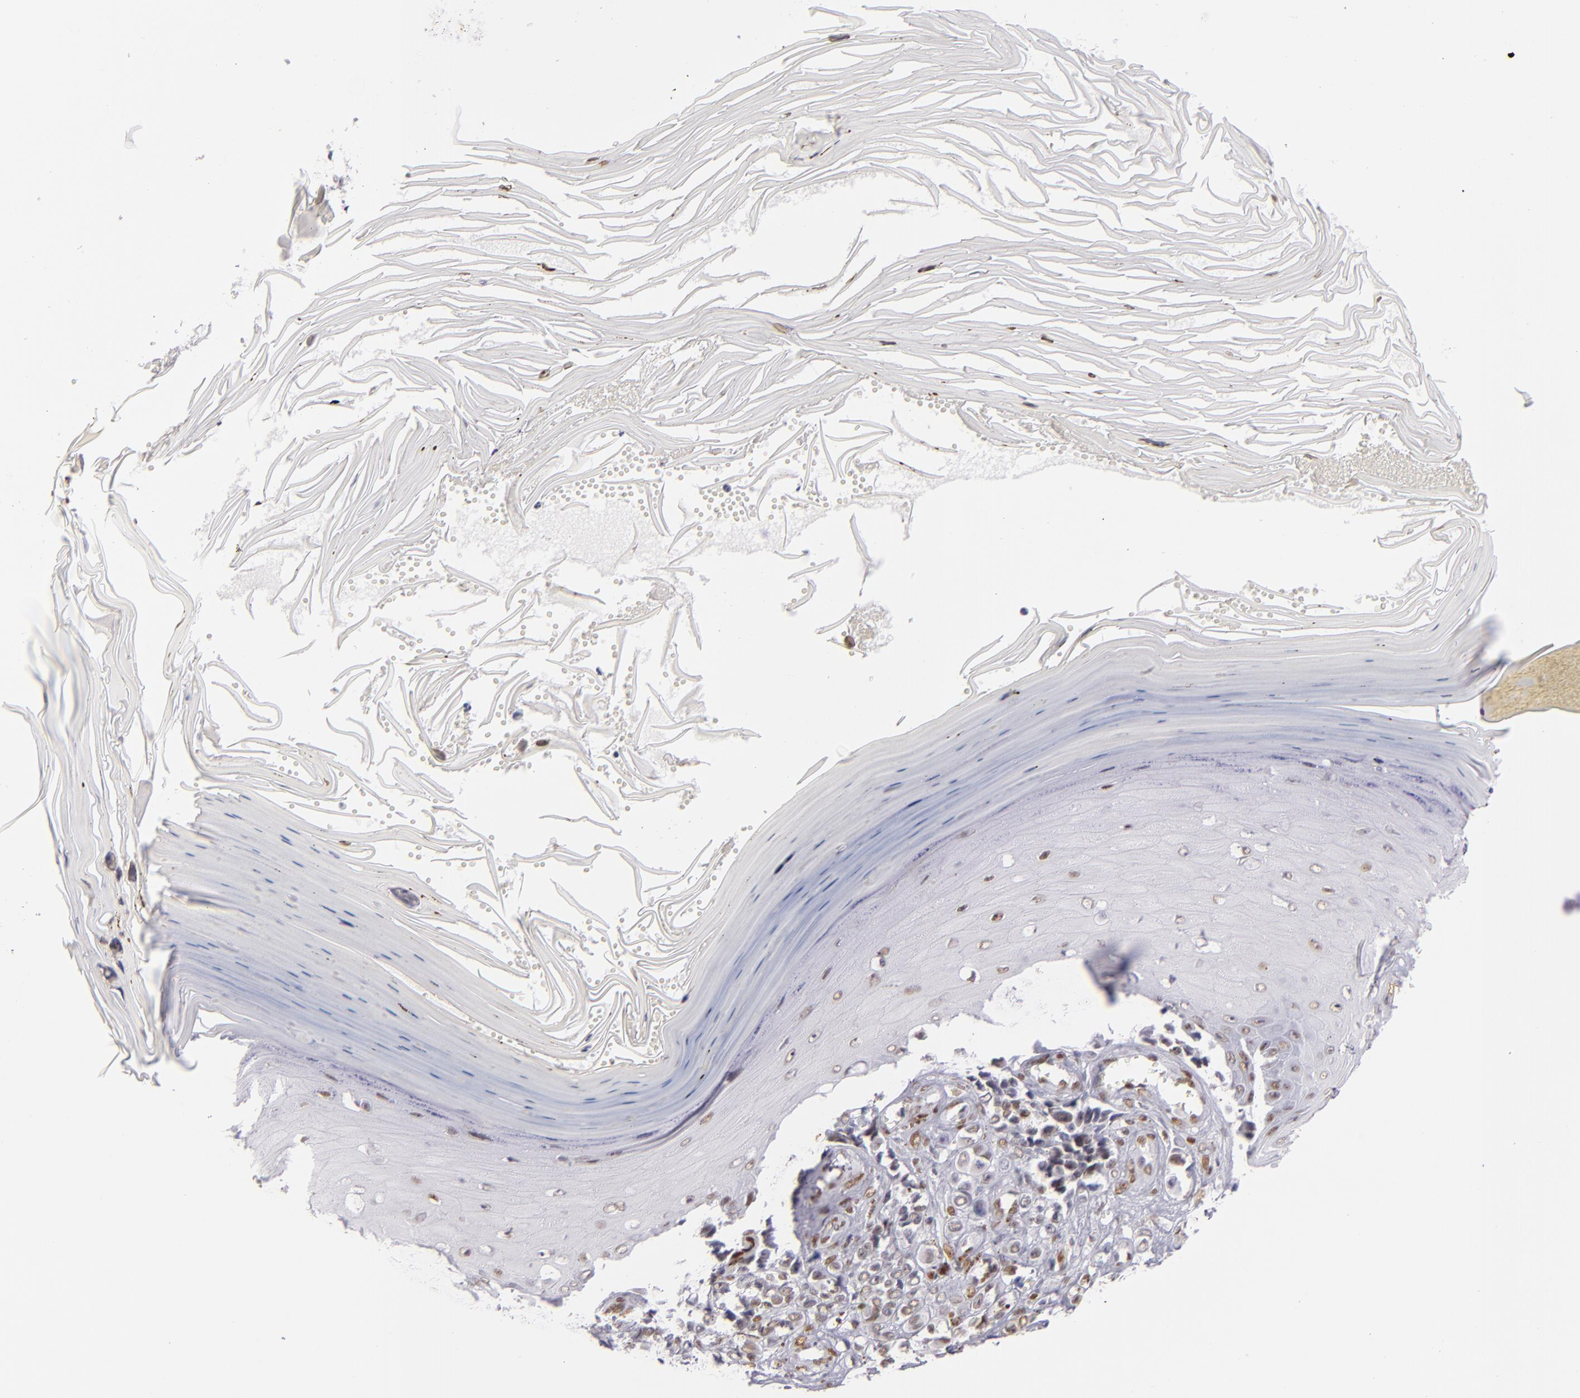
{"staining": {"intensity": "moderate", "quantity": "25%-75%", "location": "nuclear"}, "tissue": "melanoma", "cell_type": "Tumor cells", "image_type": "cancer", "snomed": [{"axis": "morphology", "description": "Malignant melanoma, NOS"}, {"axis": "topography", "description": "Skin"}], "caption": "Malignant melanoma stained with a brown dye reveals moderate nuclear positive expression in about 25%-75% of tumor cells.", "gene": "TOP3A", "patient": {"sex": "female", "age": 82}}